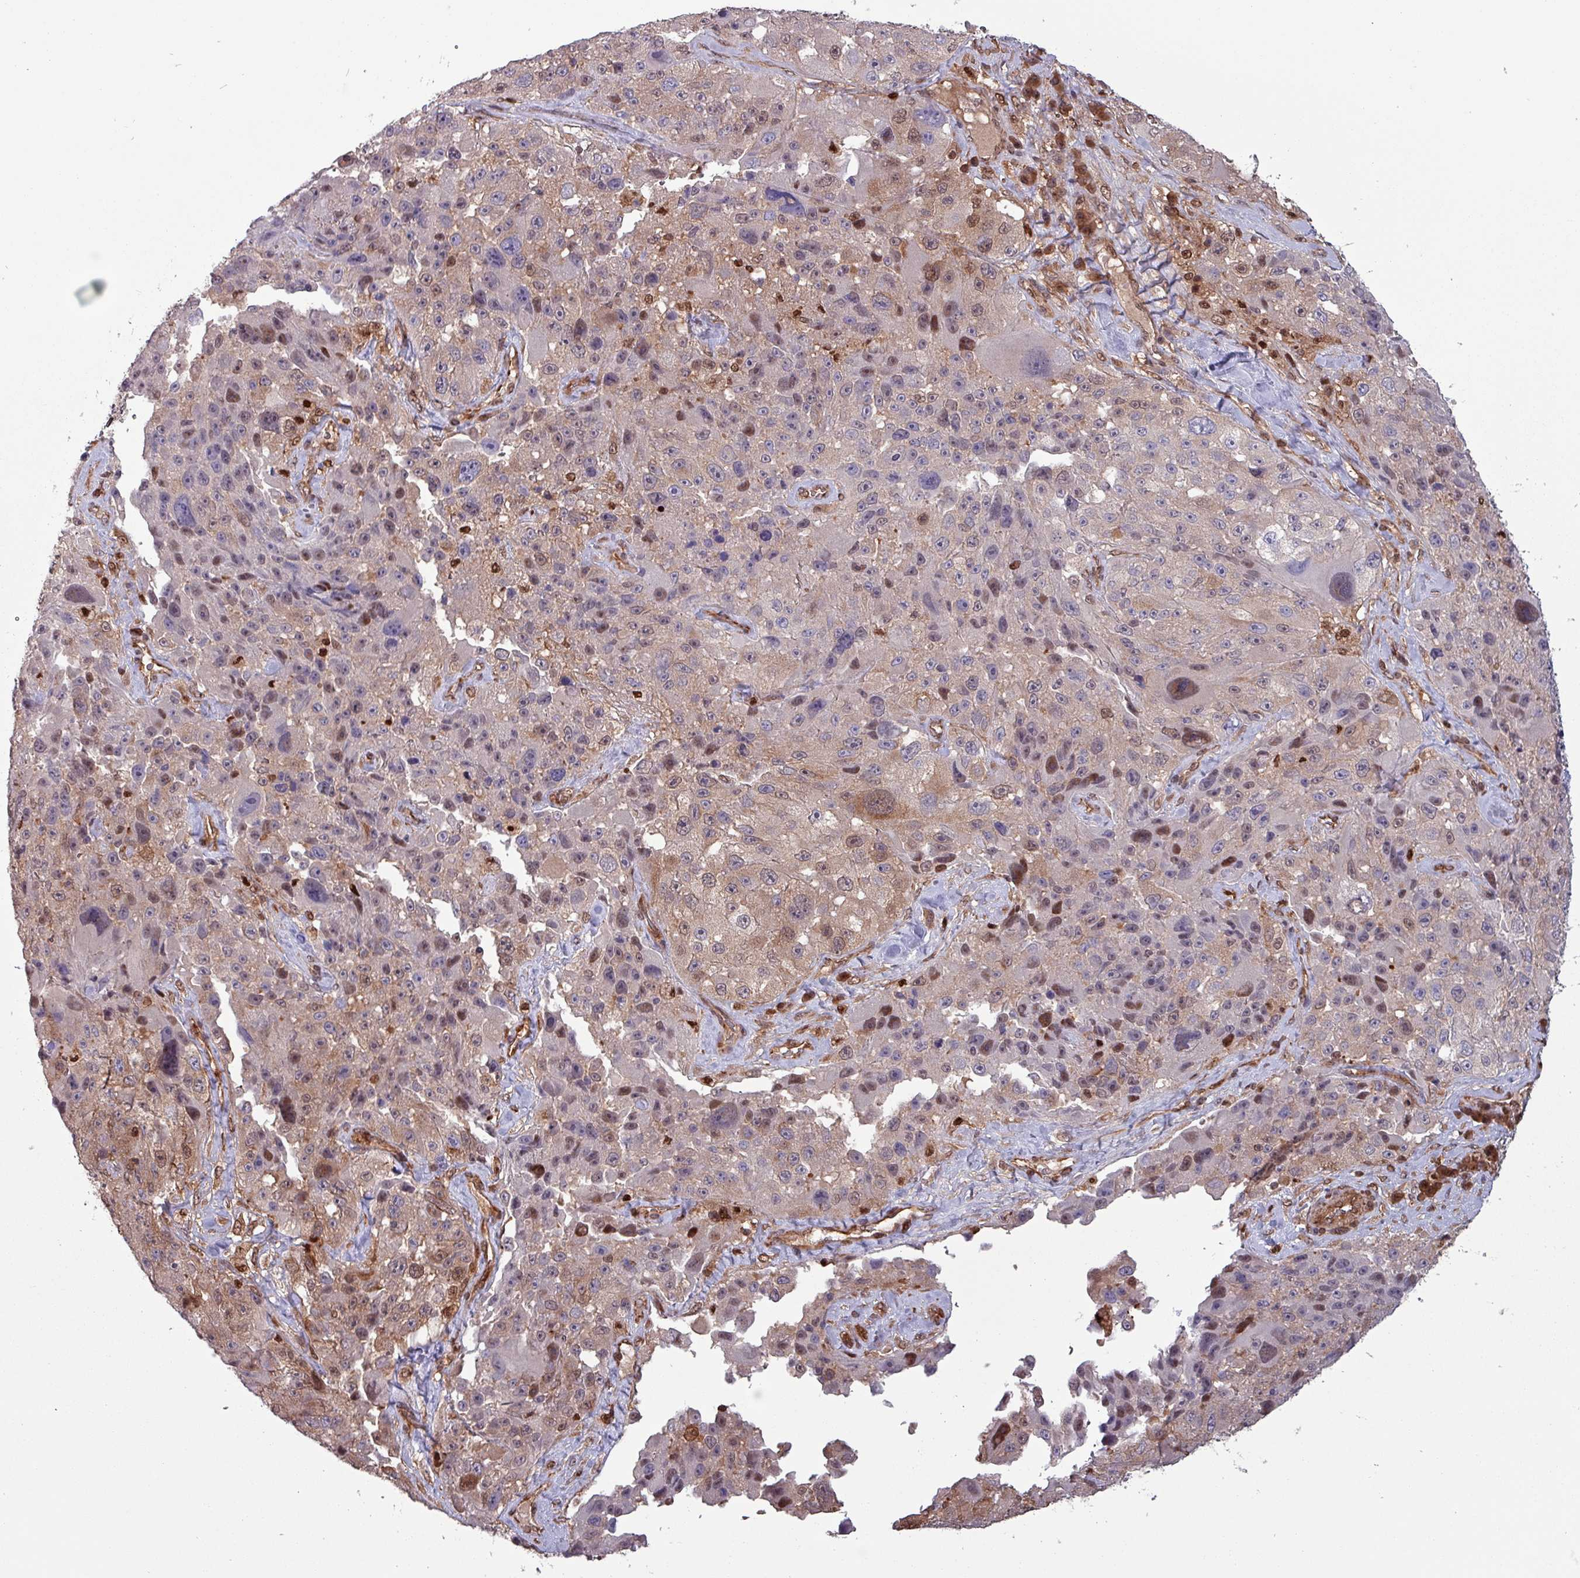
{"staining": {"intensity": "moderate", "quantity": "25%-75%", "location": "cytoplasmic/membranous,nuclear"}, "tissue": "melanoma", "cell_type": "Tumor cells", "image_type": "cancer", "snomed": [{"axis": "morphology", "description": "Malignant melanoma, Metastatic site"}, {"axis": "topography", "description": "Lymph node"}], "caption": "Moderate cytoplasmic/membranous and nuclear staining for a protein is identified in about 25%-75% of tumor cells of malignant melanoma (metastatic site) using immunohistochemistry (IHC).", "gene": "PSMB8", "patient": {"sex": "male", "age": 62}}